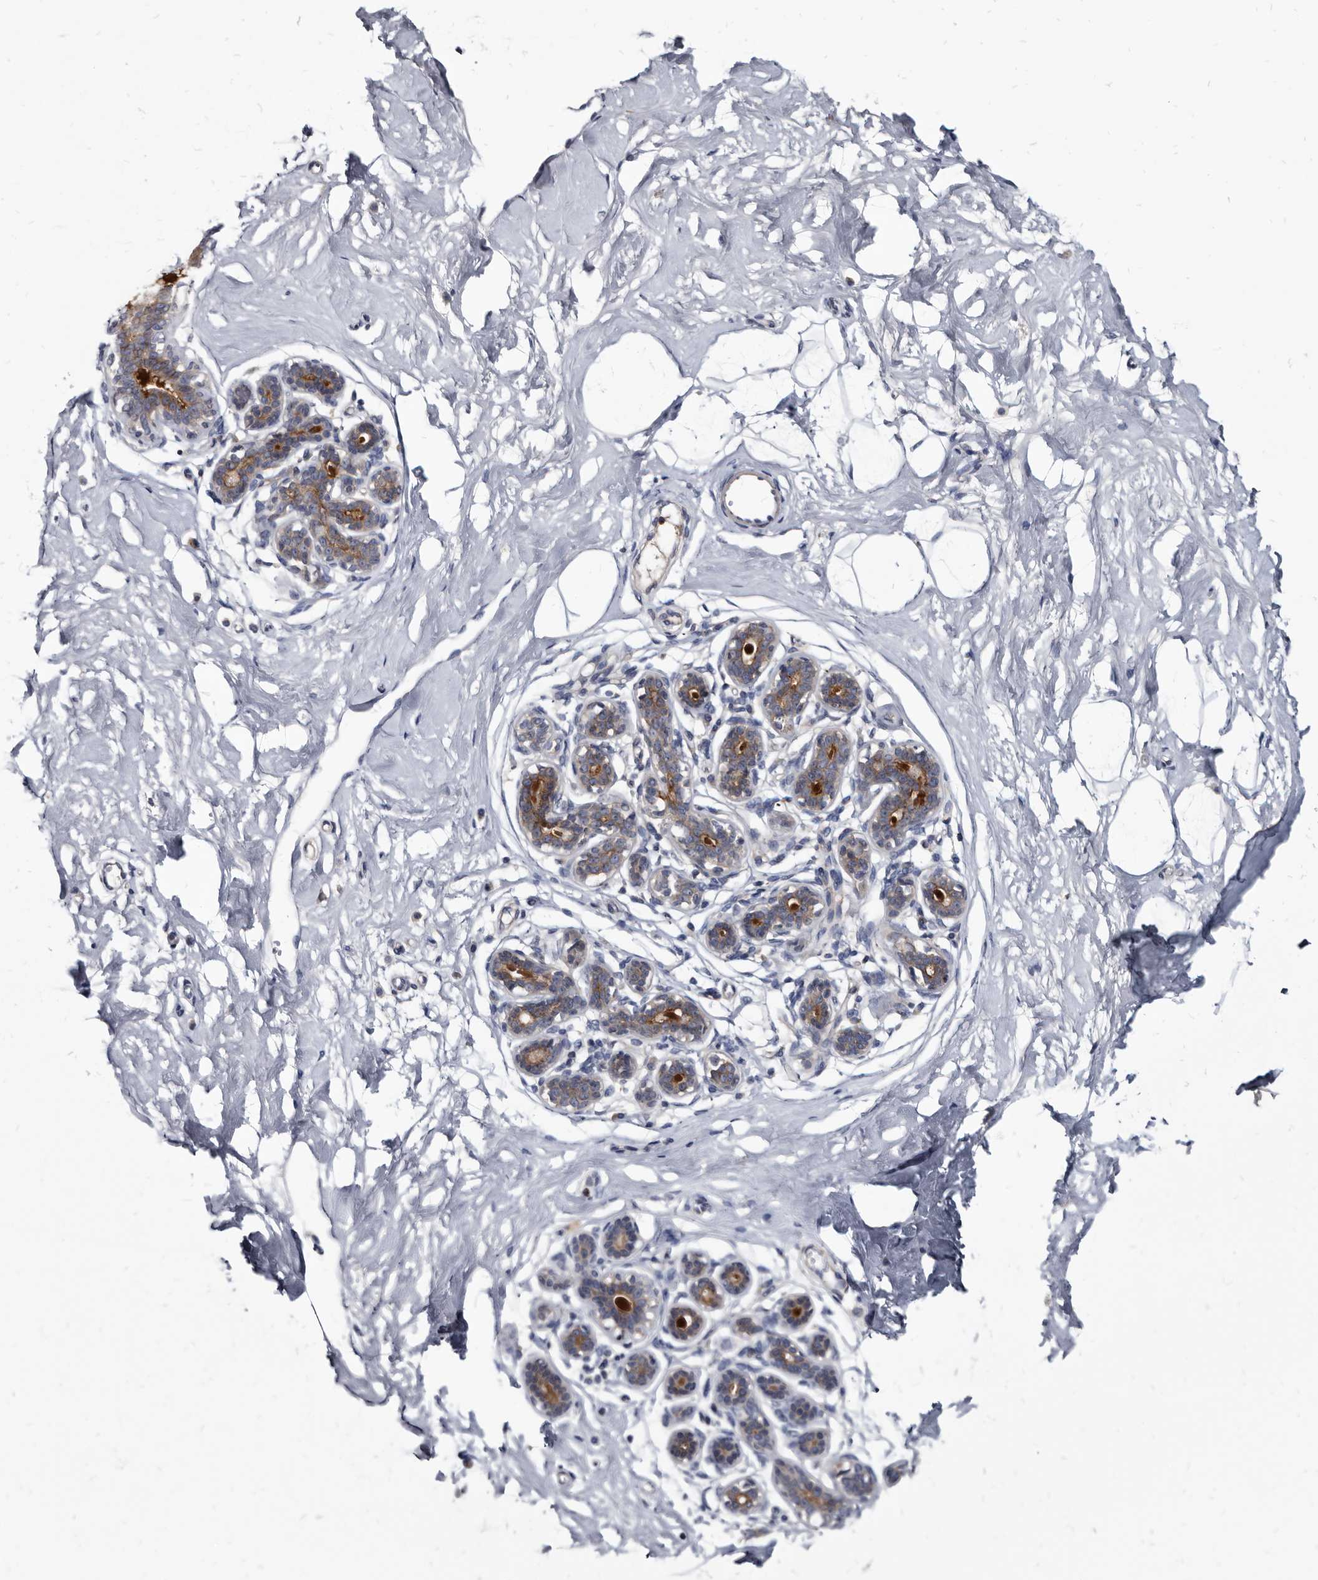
{"staining": {"intensity": "negative", "quantity": "none", "location": "none"}, "tissue": "breast", "cell_type": "Adipocytes", "image_type": "normal", "snomed": [{"axis": "morphology", "description": "Normal tissue, NOS"}, {"axis": "morphology", "description": "Adenoma, NOS"}, {"axis": "topography", "description": "Breast"}], "caption": "Micrograph shows no significant protein positivity in adipocytes of benign breast.", "gene": "PRSS8", "patient": {"sex": "female", "age": 23}}